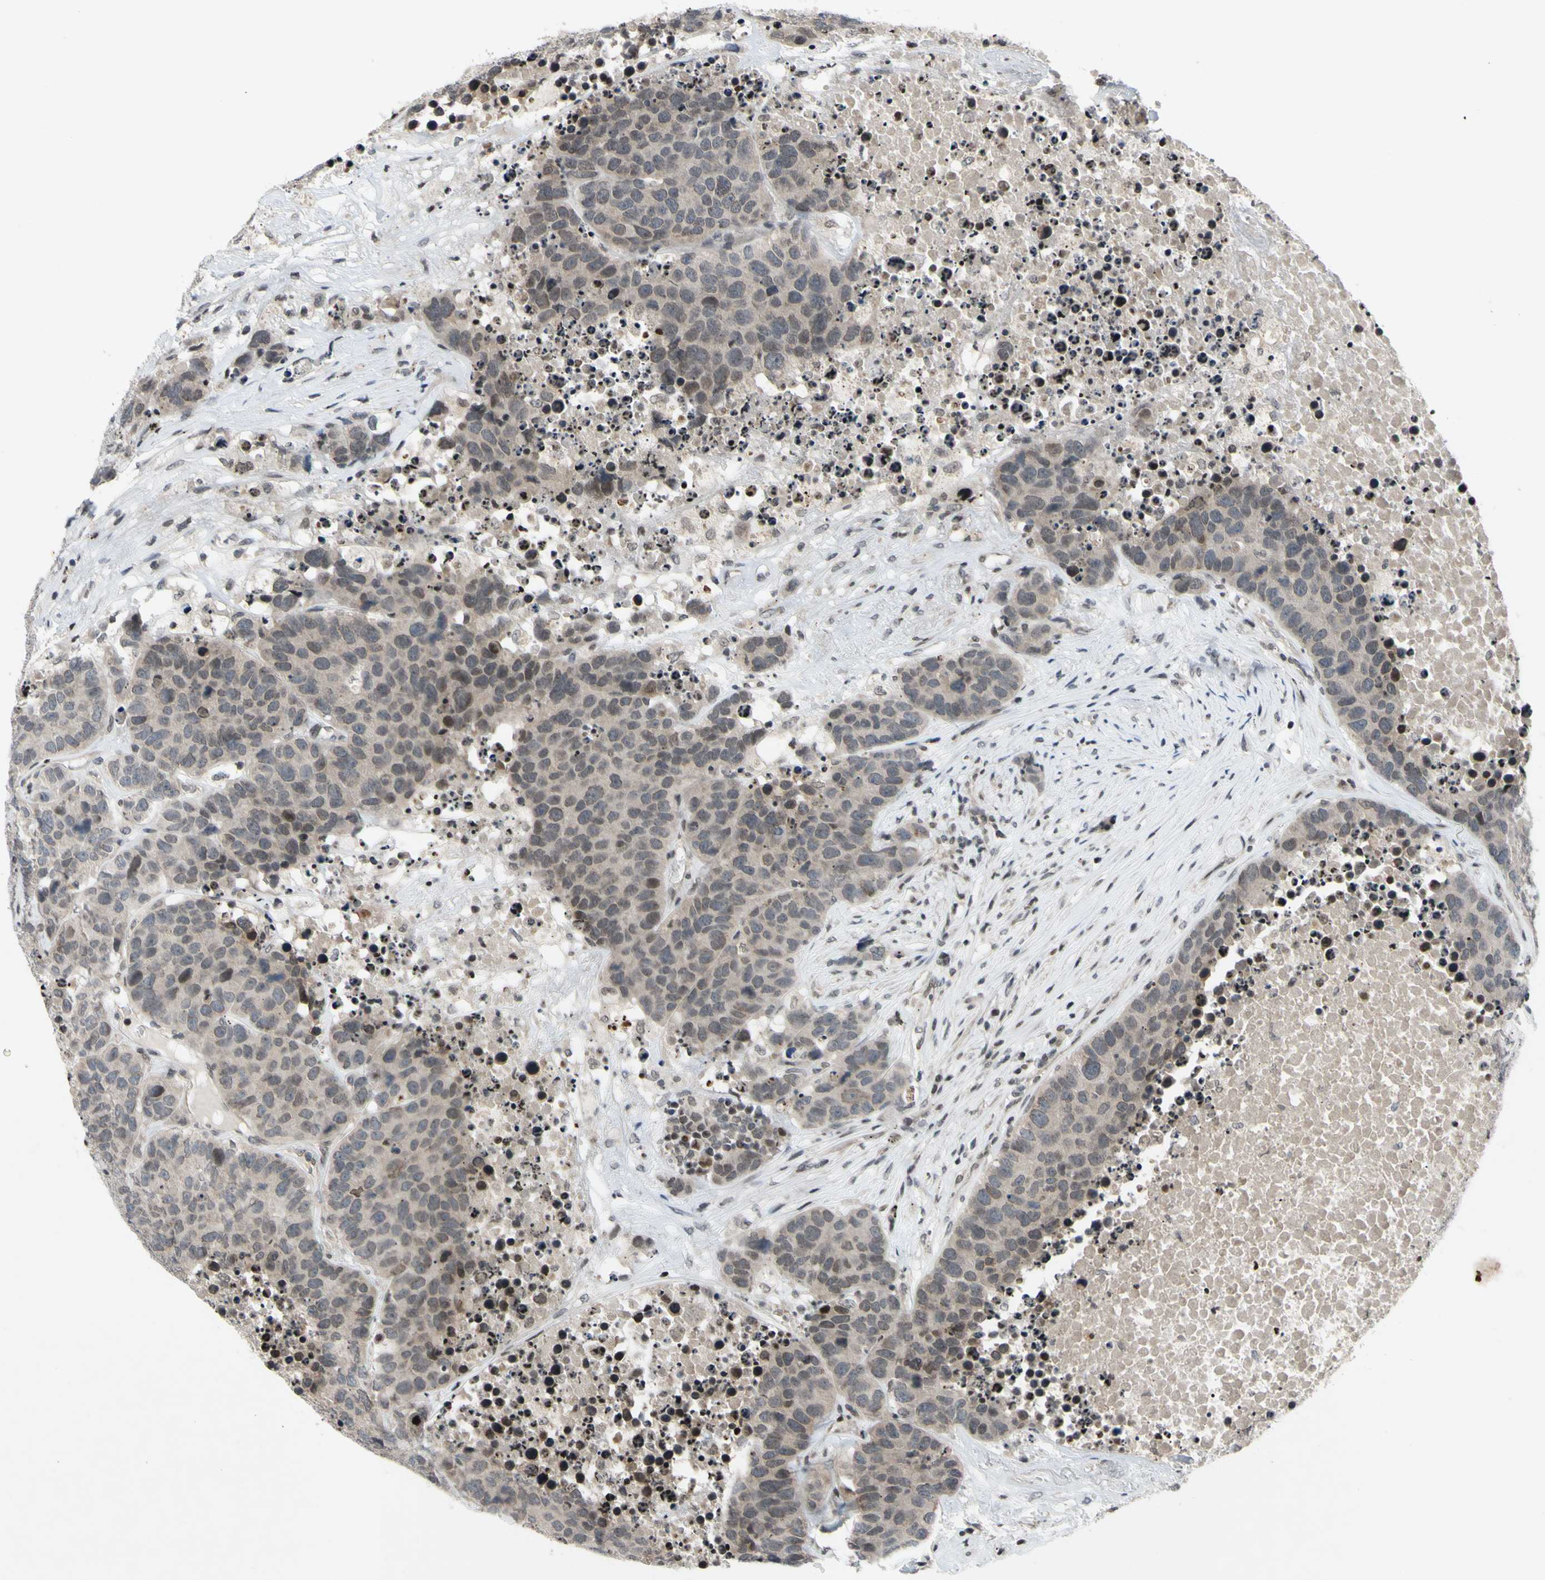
{"staining": {"intensity": "negative", "quantity": "none", "location": "none"}, "tissue": "carcinoid", "cell_type": "Tumor cells", "image_type": "cancer", "snomed": [{"axis": "morphology", "description": "Carcinoid, malignant, NOS"}, {"axis": "topography", "description": "Lung"}], "caption": "Immunohistochemistry (IHC) of human carcinoid exhibits no positivity in tumor cells.", "gene": "XPO1", "patient": {"sex": "male", "age": 60}}